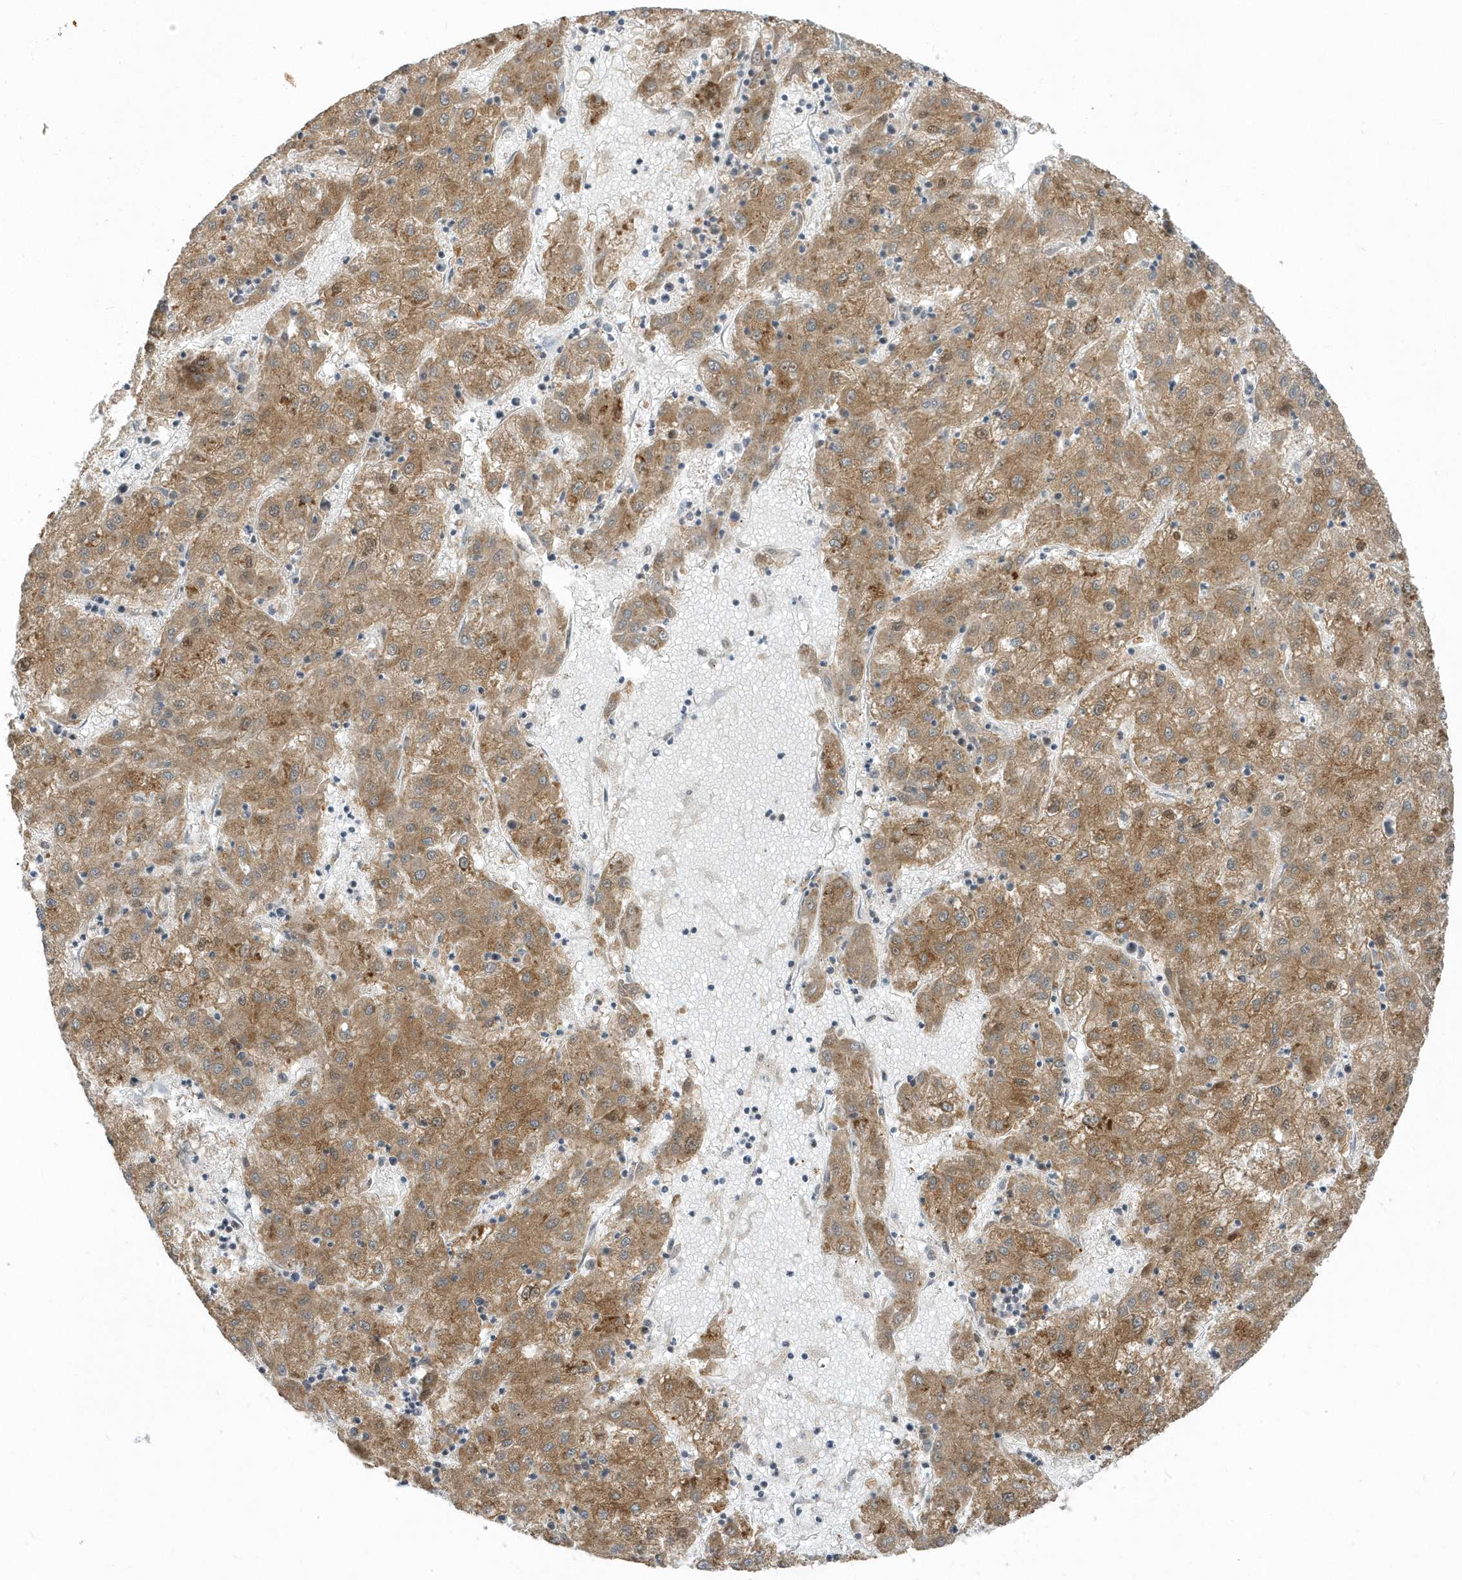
{"staining": {"intensity": "moderate", "quantity": ">75%", "location": "cytoplasmic/membranous"}, "tissue": "liver cancer", "cell_type": "Tumor cells", "image_type": "cancer", "snomed": [{"axis": "morphology", "description": "Carcinoma, Hepatocellular, NOS"}, {"axis": "topography", "description": "Liver"}], "caption": "Immunohistochemistry micrograph of liver cancer (hepatocellular carcinoma) stained for a protein (brown), which exhibits medium levels of moderate cytoplasmic/membranous staining in about >75% of tumor cells.", "gene": "USP53", "patient": {"sex": "male", "age": 72}}